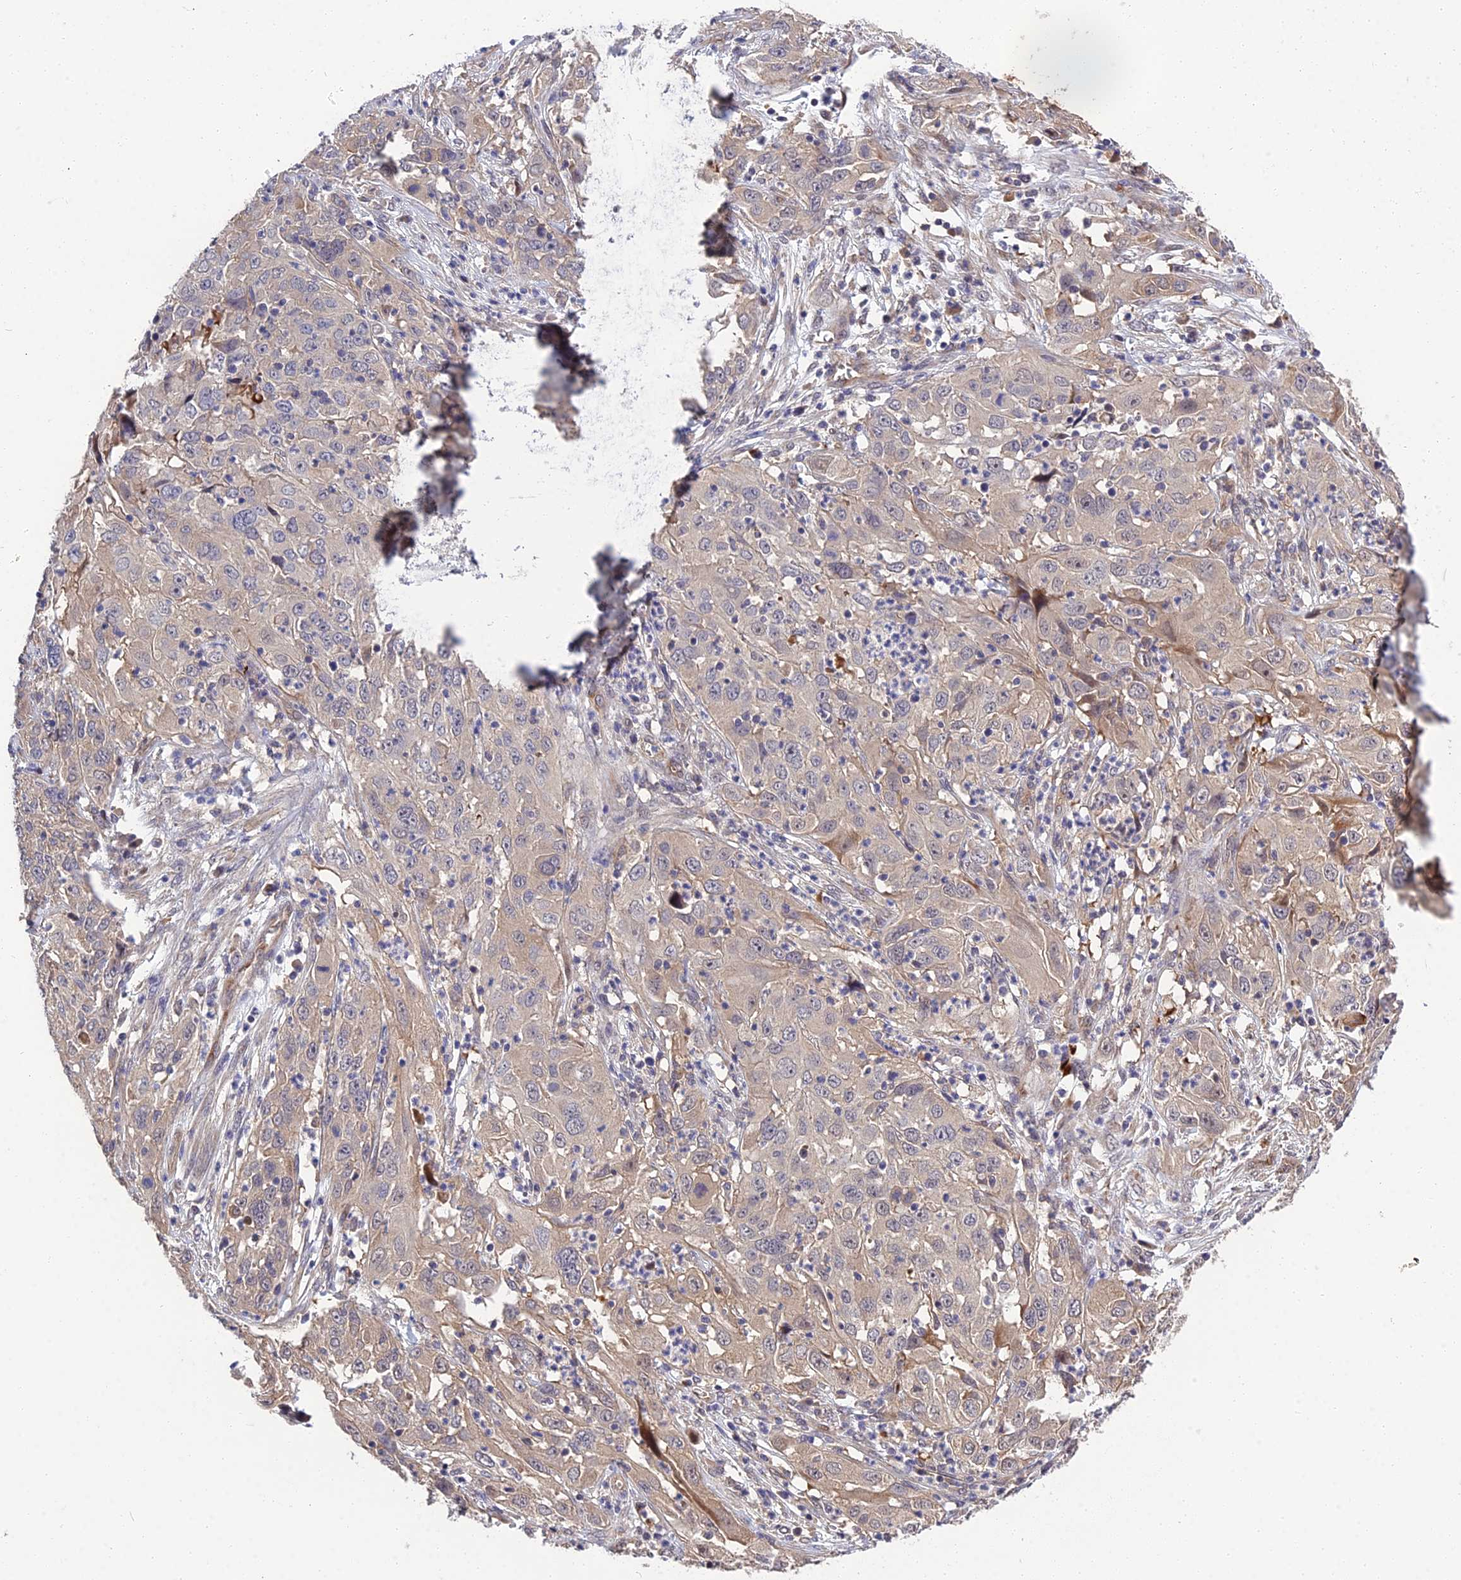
{"staining": {"intensity": "negative", "quantity": "none", "location": "none"}, "tissue": "cervical cancer", "cell_type": "Tumor cells", "image_type": "cancer", "snomed": [{"axis": "morphology", "description": "Squamous cell carcinoma, NOS"}, {"axis": "topography", "description": "Cervix"}], "caption": "The micrograph shows no staining of tumor cells in cervical squamous cell carcinoma. (Brightfield microscopy of DAB IHC at high magnification).", "gene": "MFSD2A", "patient": {"sex": "female", "age": 32}}